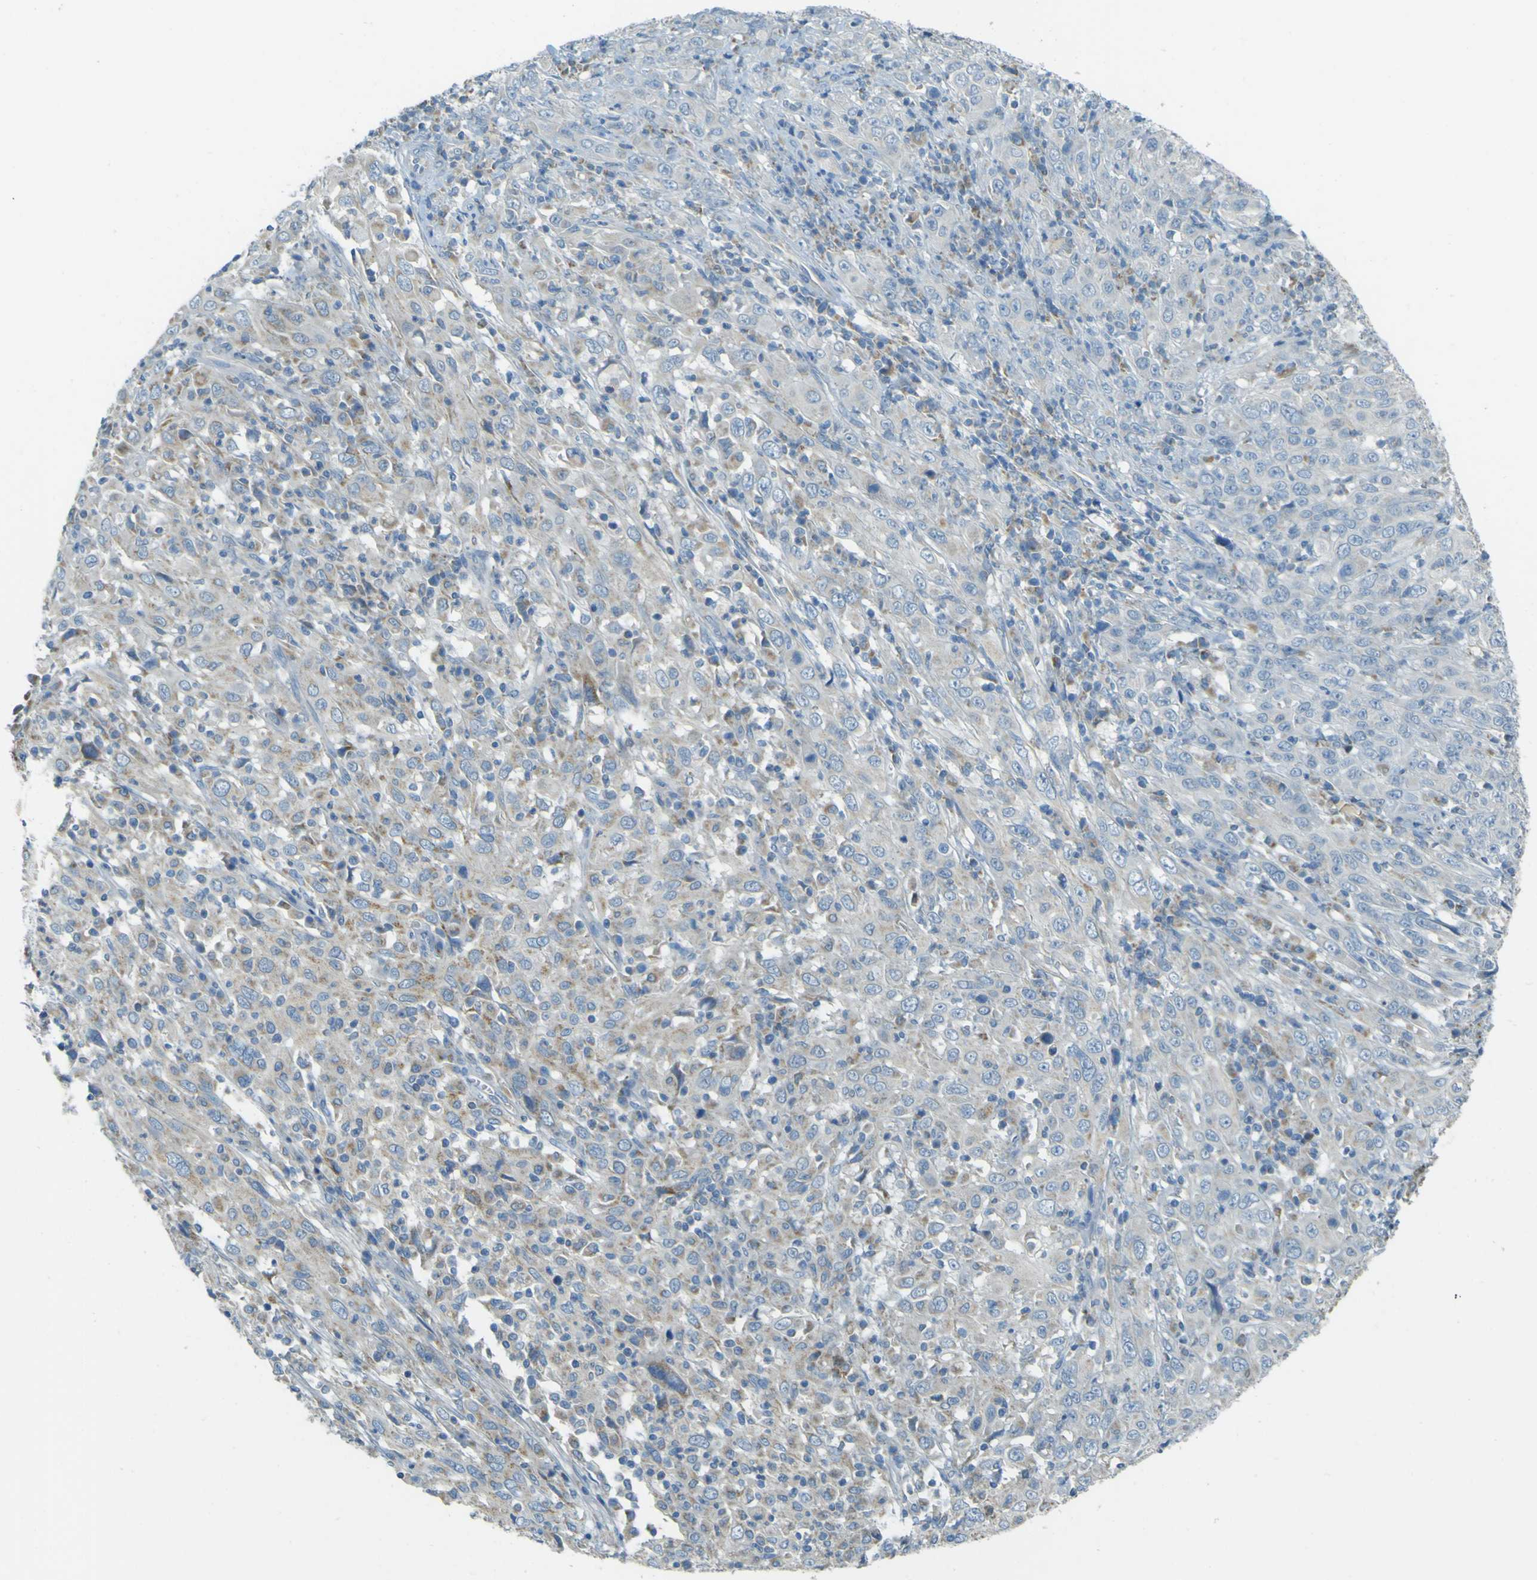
{"staining": {"intensity": "negative", "quantity": "none", "location": "none"}, "tissue": "cervical cancer", "cell_type": "Tumor cells", "image_type": "cancer", "snomed": [{"axis": "morphology", "description": "Squamous cell carcinoma, NOS"}, {"axis": "topography", "description": "Cervix"}], "caption": "Immunohistochemistry of cervical cancer (squamous cell carcinoma) exhibits no staining in tumor cells.", "gene": "FKTN", "patient": {"sex": "female", "age": 46}}